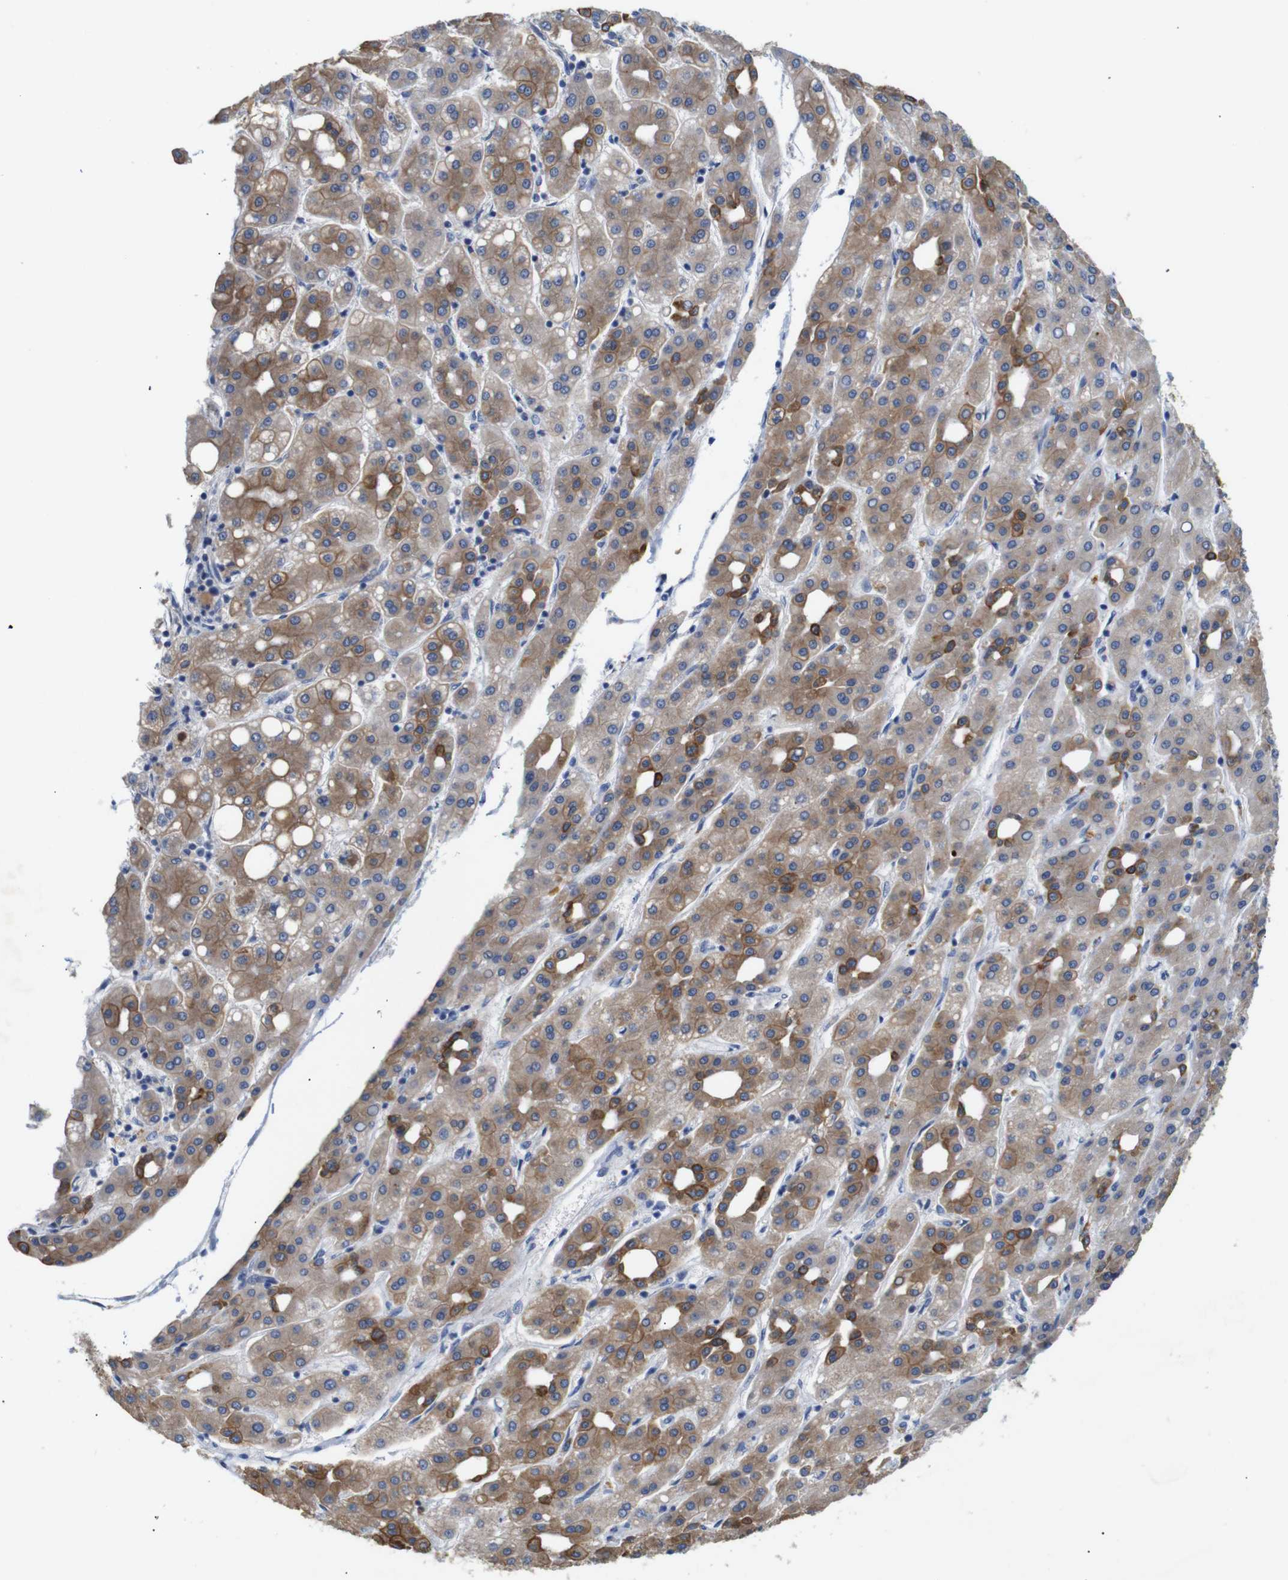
{"staining": {"intensity": "moderate", "quantity": ">75%", "location": "cytoplasmic/membranous"}, "tissue": "liver cancer", "cell_type": "Tumor cells", "image_type": "cancer", "snomed": [{"axis": "morphology", "description": "Carcinoma, Hepatocellular, NOS"}, {"axis": "topography", "description": "Liver"}], "caption": "Immunohistochemistry (IHC) micrograph of human hepatocellular carcinoma (liver) stained for a protein (brown), which demonstrates medium levels of moderate cytoplasmic/membranous staining in about >75% of tumor cells.", "gene": "ALOX15", "patient": {"sex": "male", "age": 65}}